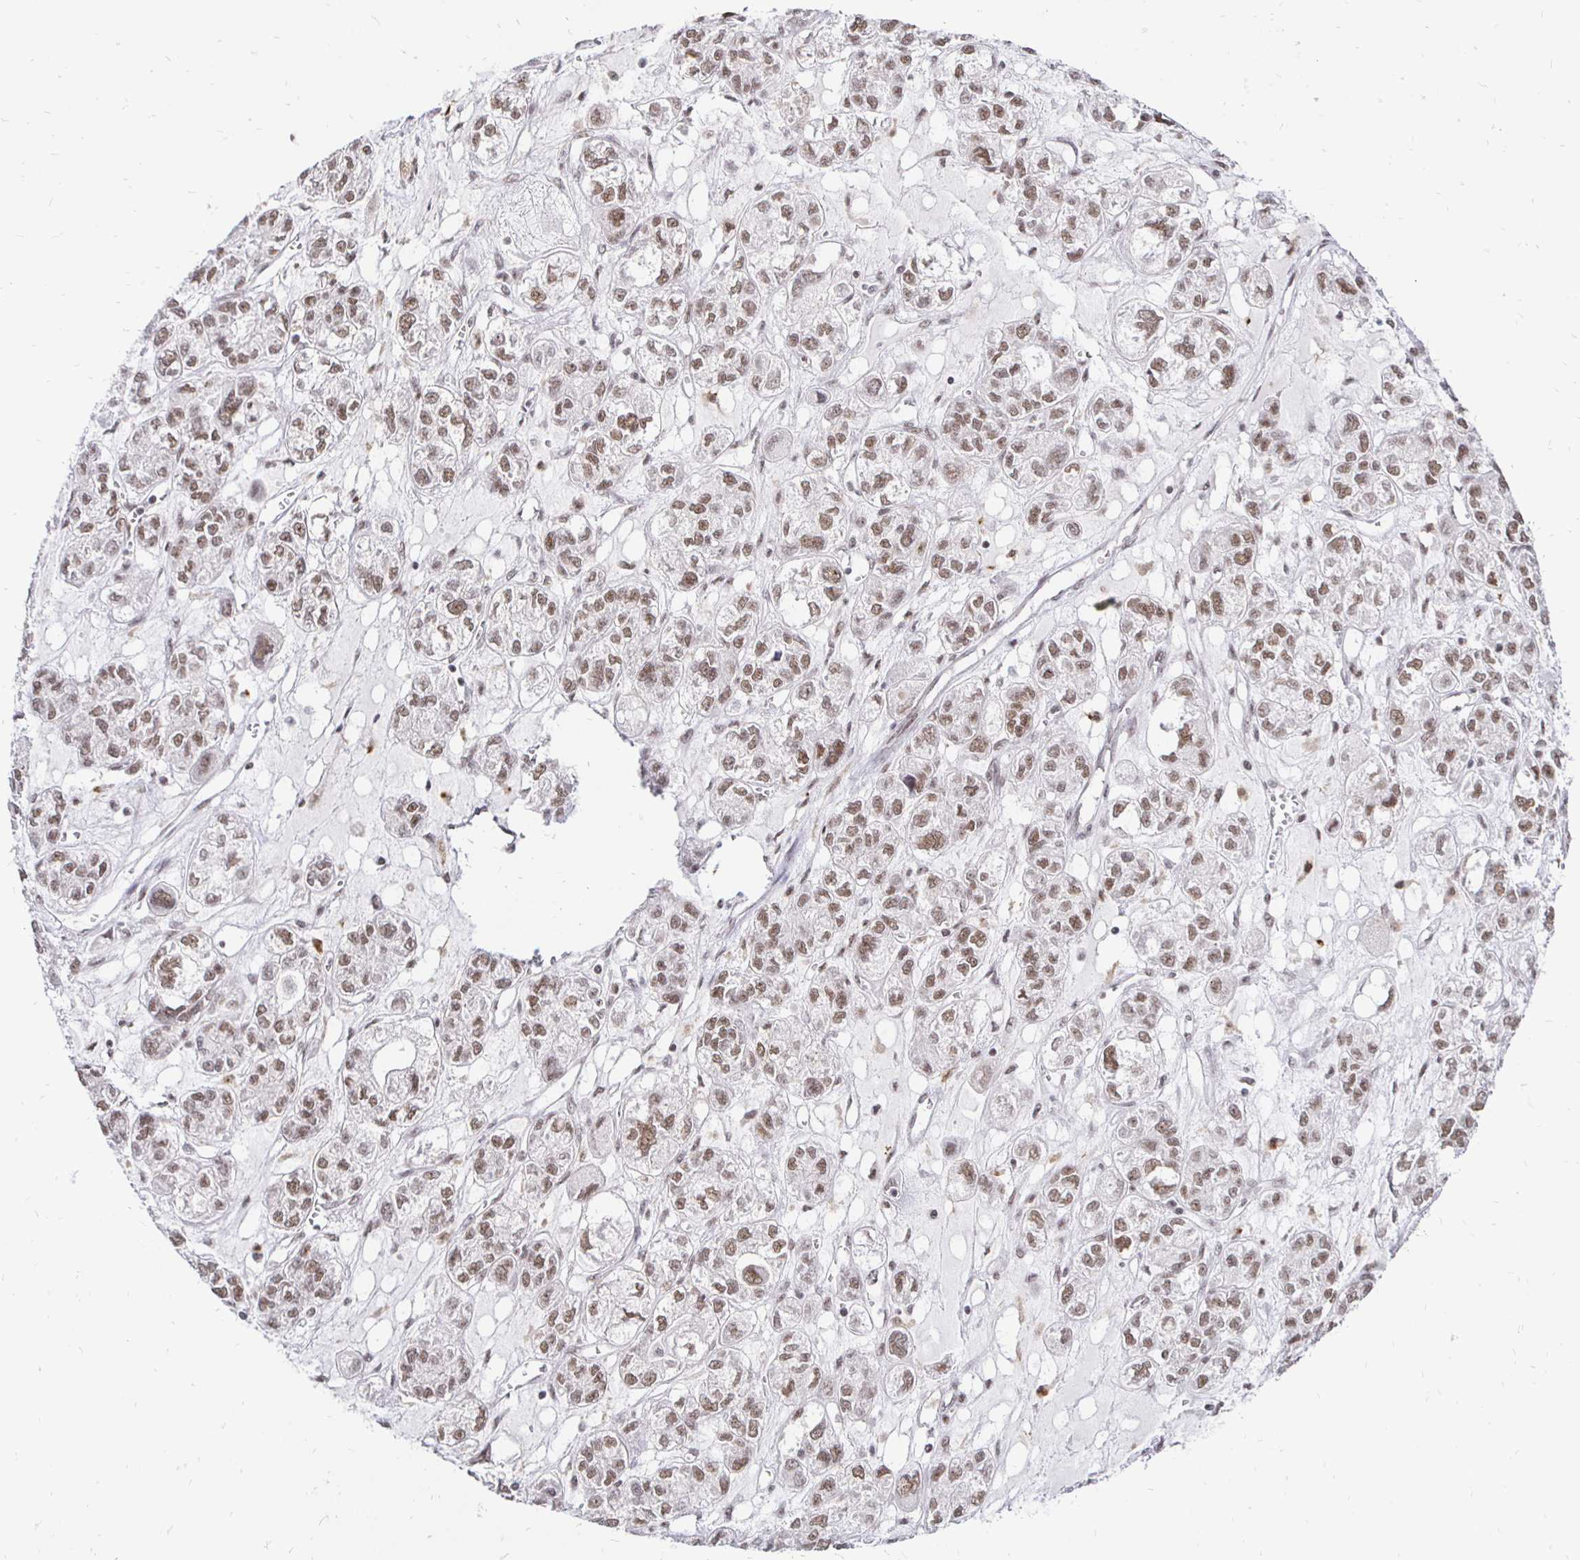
{"staining": {"intensity": "moderate", "quantity": "25%-75%", "location": "nuclear"}, "tissue": "ovarian cancer", "cell_type": "Tumor cells", "image_type": "cancer", "snomed": [{"axis": "morphology", "description": "Carcinoma, endometroid"}, {"axis": "topography", "description": "Ovary"}], "caption": "A histopathology image of human ovarian cancer (endometroid carcinoma) stained for a protein reveals moderate nuclear brown staining in tumor cells.", "gene": "SIN3A", "patient": {"sex": "female", "age": 64}}